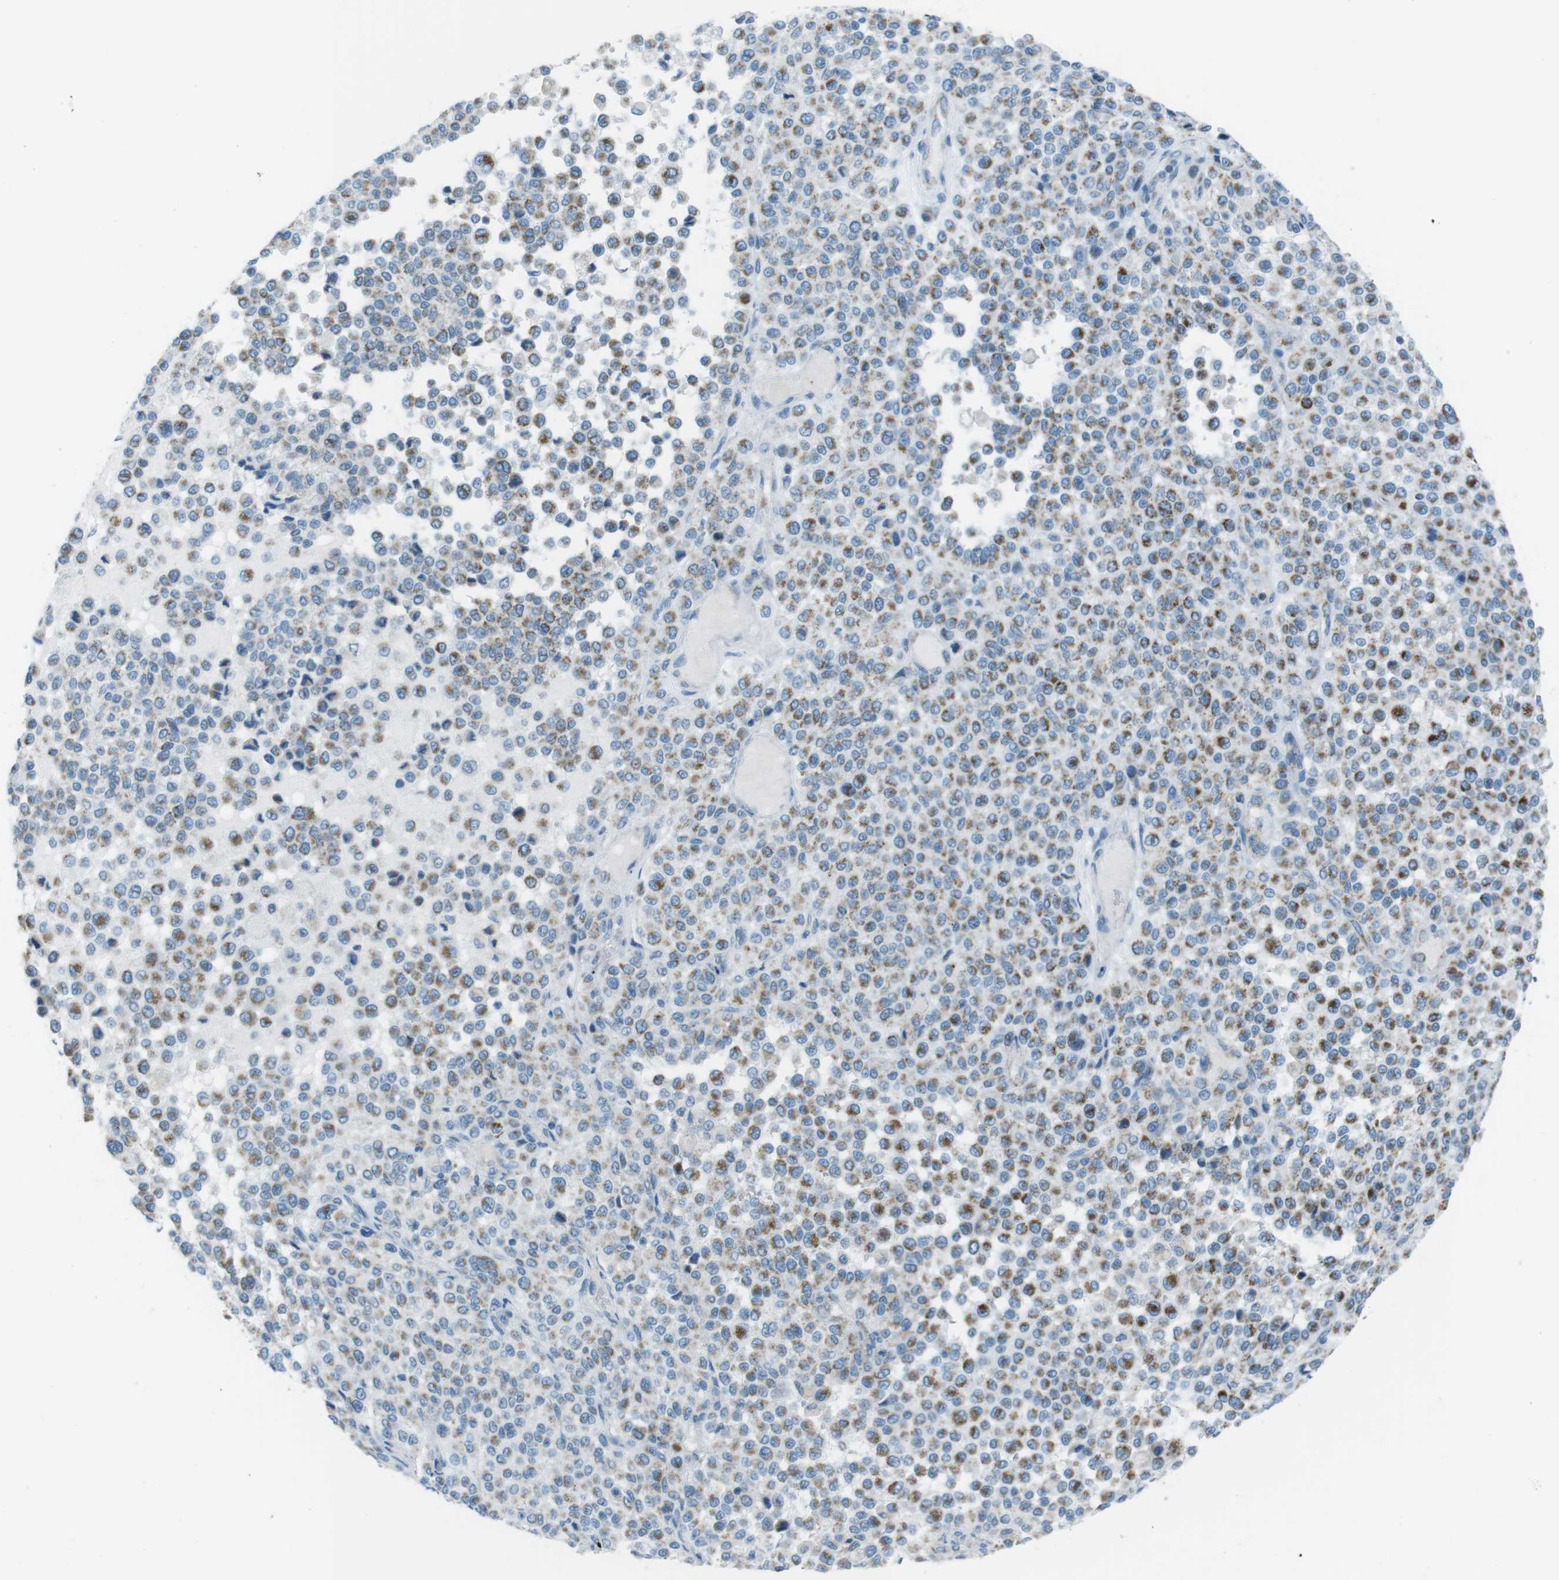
{"staining": {"intensity": "weak", "quantity": "25%-75%", "location": "cytoplasmic/membranous"}, "tissue": "melanoma", "cell_type": "Tumor cells", "image_type": "cancer", "snomed": [{"axis": "morphology", "description": "Malignant melanoma, Metastatic site"}, {"axis": "topography", "description": "Pancreas"}], "caption": "The micrograph shows immunohistochemical staining of melanoma. There is weak cytoplasmic/membranous positivity is appreciated in approximately 25%-75% of tumor cells.", "gene": "DNAJA3", "patient": {"sex": "female", "age": 30}}